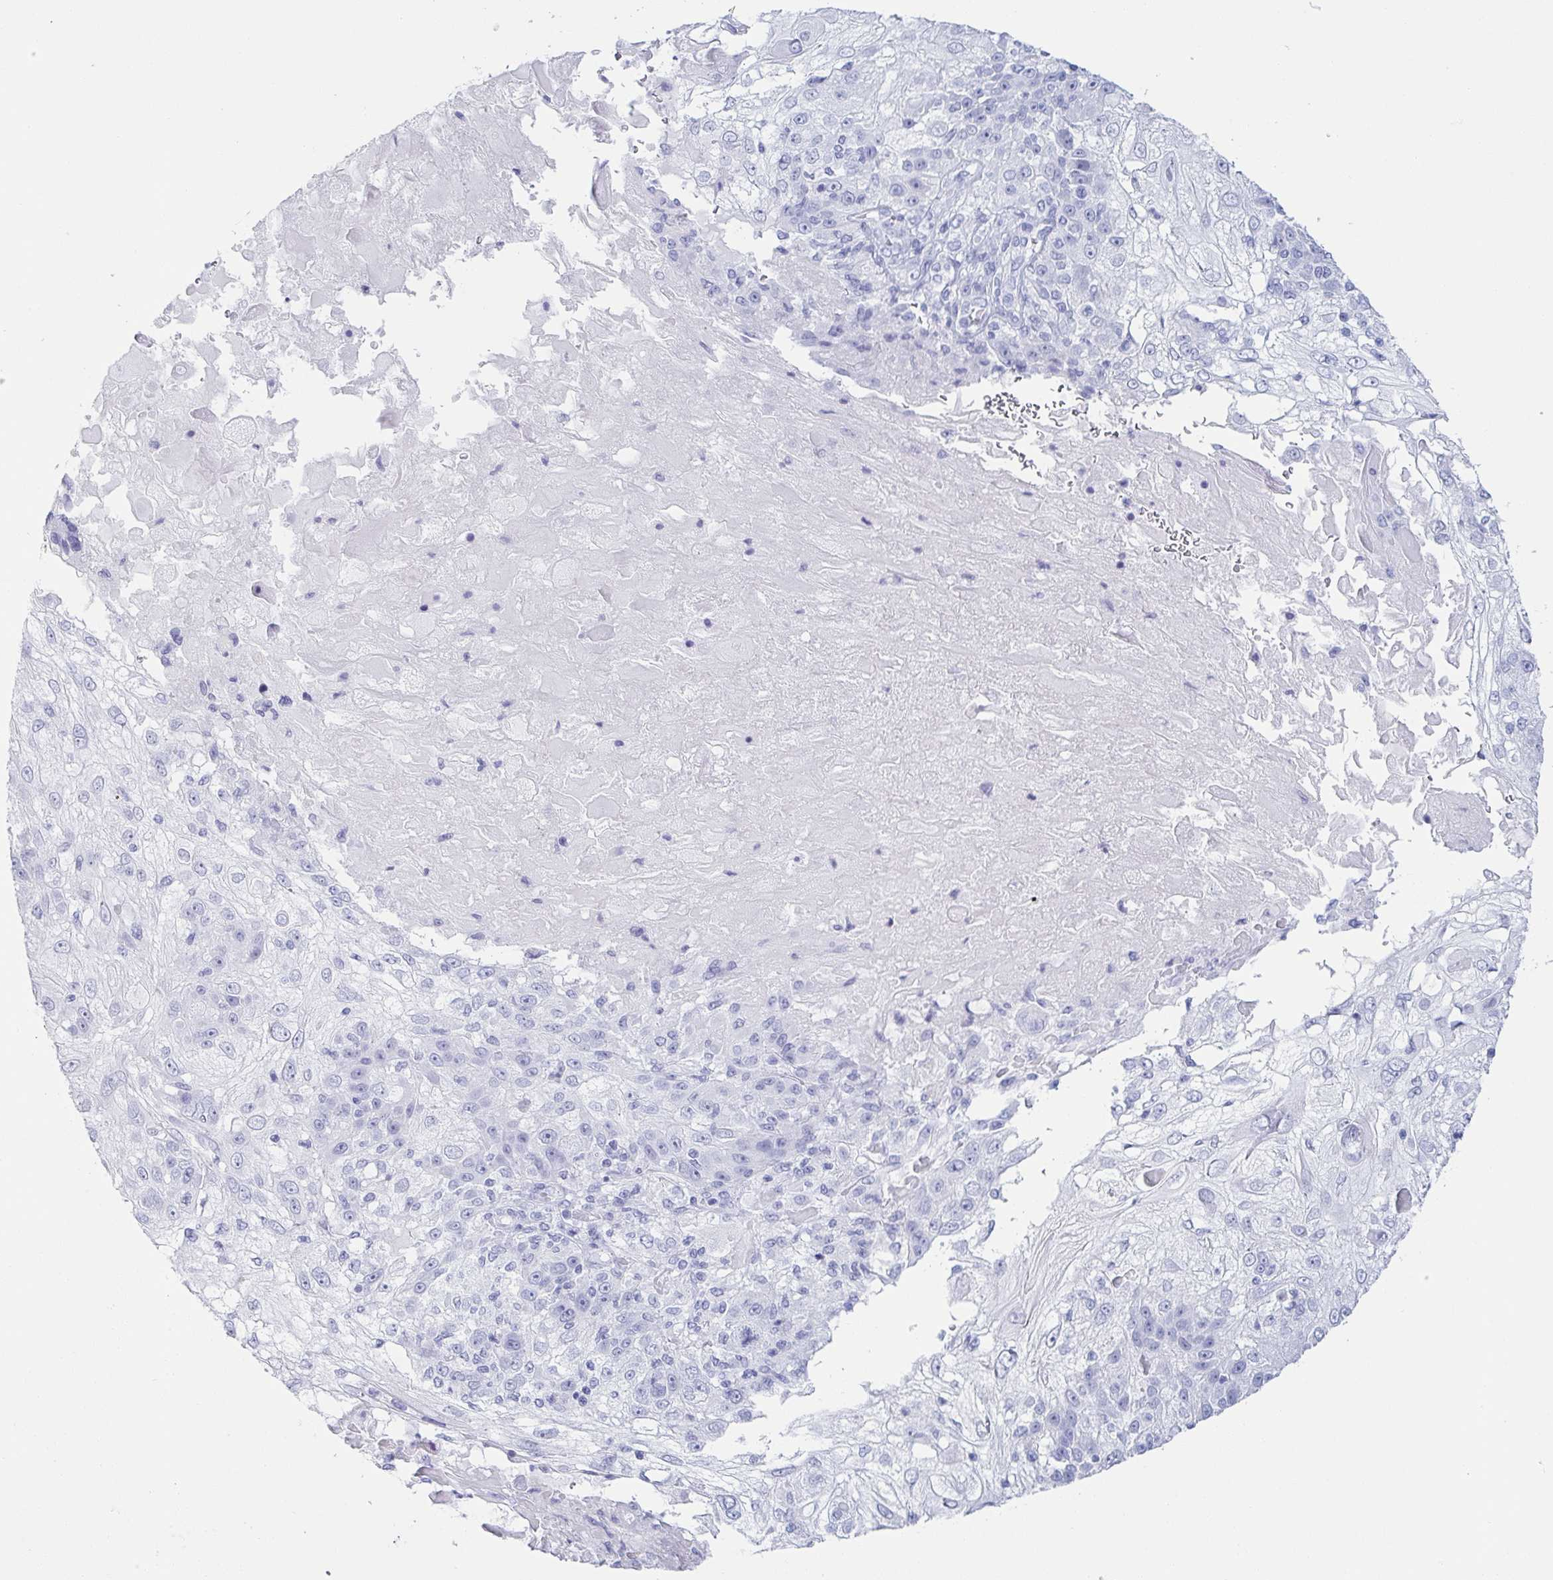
{"staining": {"intensity": "negative", "quantity": "none", "location": "none"}, "tissue": "skin cancer", "cell_type": "Tumor cells", "image_type": "cancer", "snomed": [{"axis": "morphology", "description": "Normal tissue, NOS"}, {"axis": "morphology", "description": "Squamous cell carcinoma, NOS"}, {"axis": "topography", "description": "Skin"}], "caption": "This is a histopathology image of immunohistochemistry (IHC) staining of skin squamous cell carcinoma, which shows no expression in tumor cells.", "gene": "ZG16B", "patient": {"sex": "female", "age": 83}}